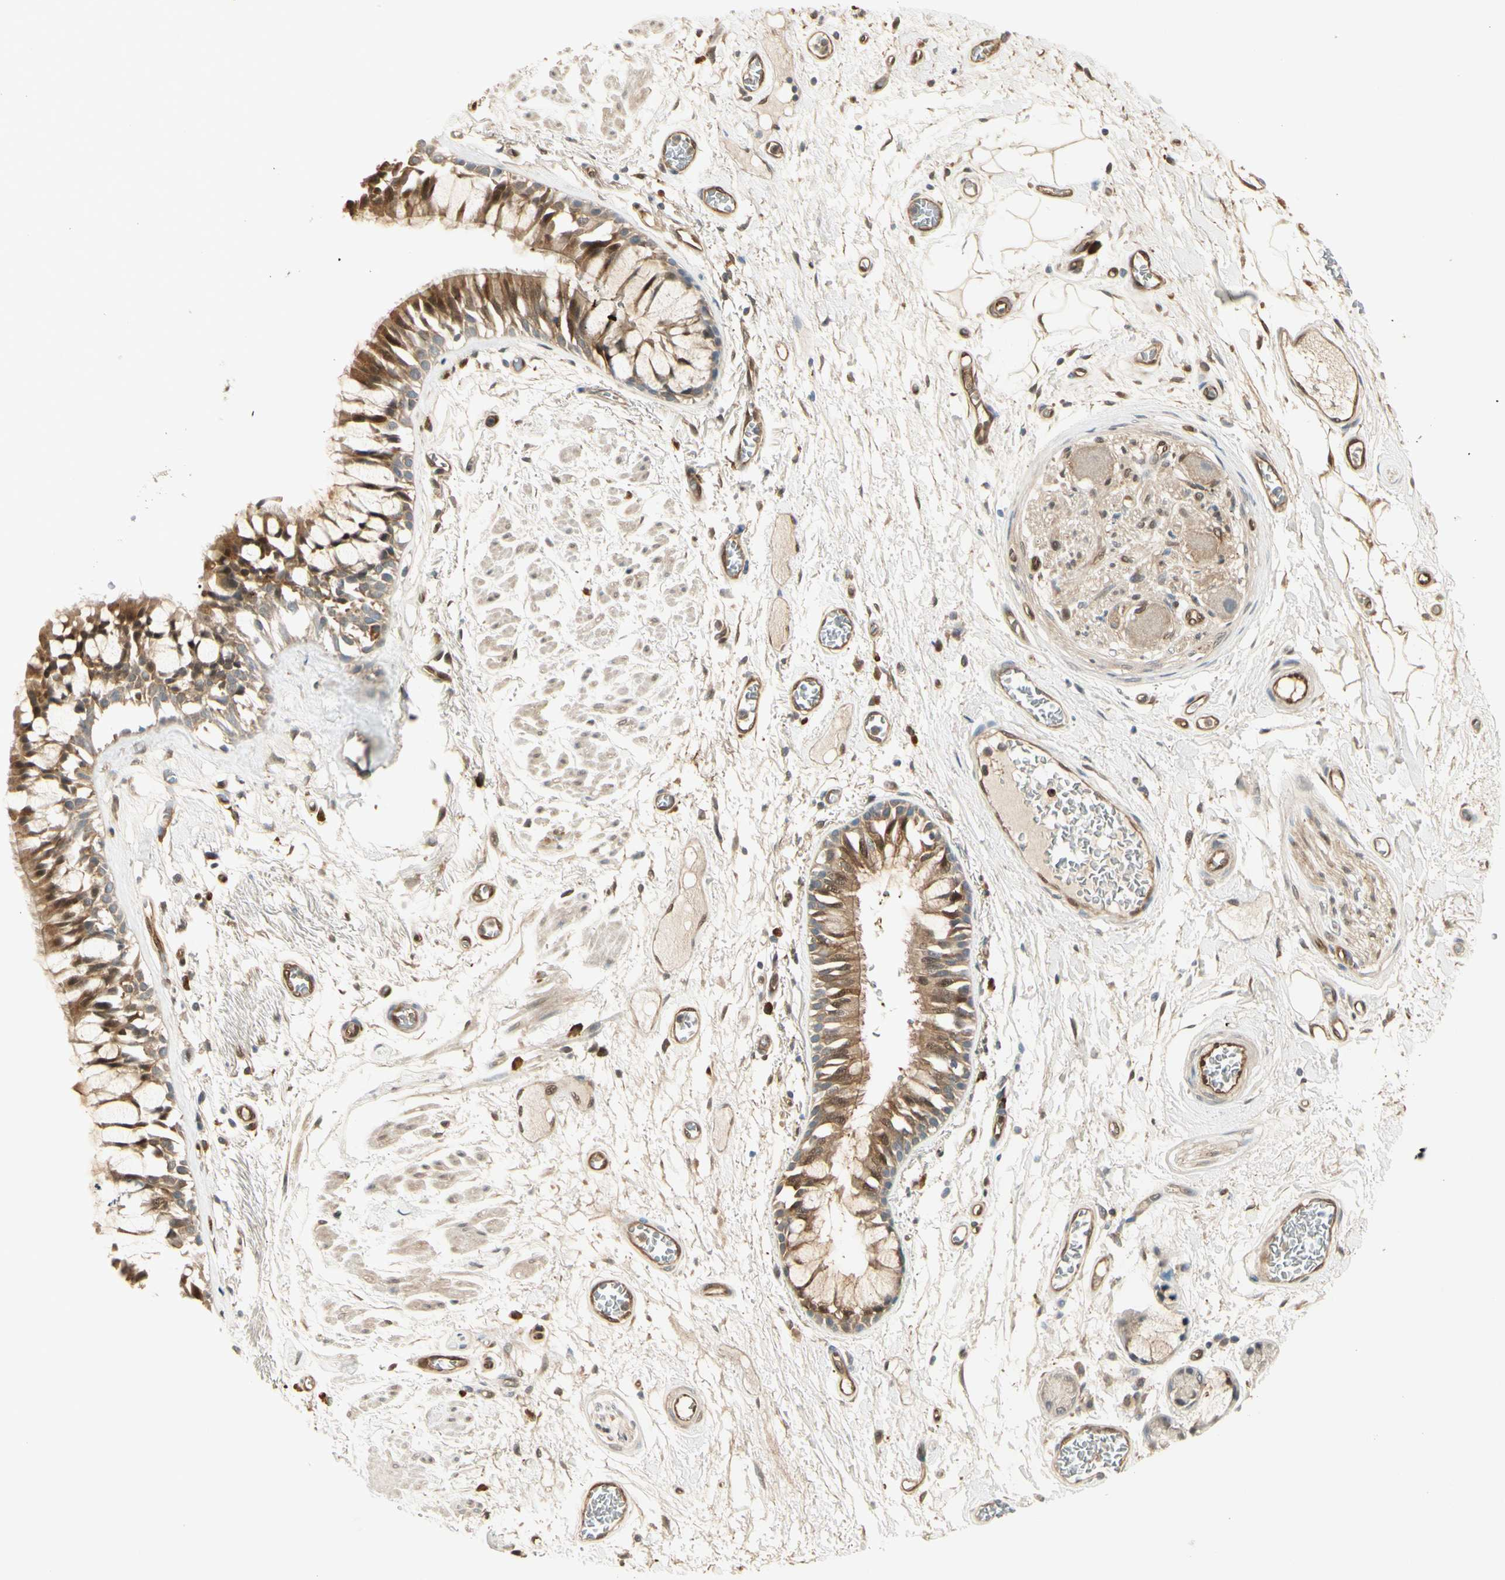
{"staining": {"intensity": "strong", "quantity": ">75%", "location": "cytoplasmic/membranous"}, "tissue": "bronchus", "cell_type": "Respiratory epithelial cells", "image_type": "normal", "snomed": [{"axis": "morphology", "description": "Normal tissue, NOS"}, {"axis": "topography", "description": "Bronchus"}], "caption": "Immunohistochemical staining of unremarkable human bronchus shows high levels of strong cytoplasmic/membranous positivity in approximately >75% of respiratory epithelial cells.", "gene": "SERPINB6", "patient": {"sex": "male", "age": 66}}